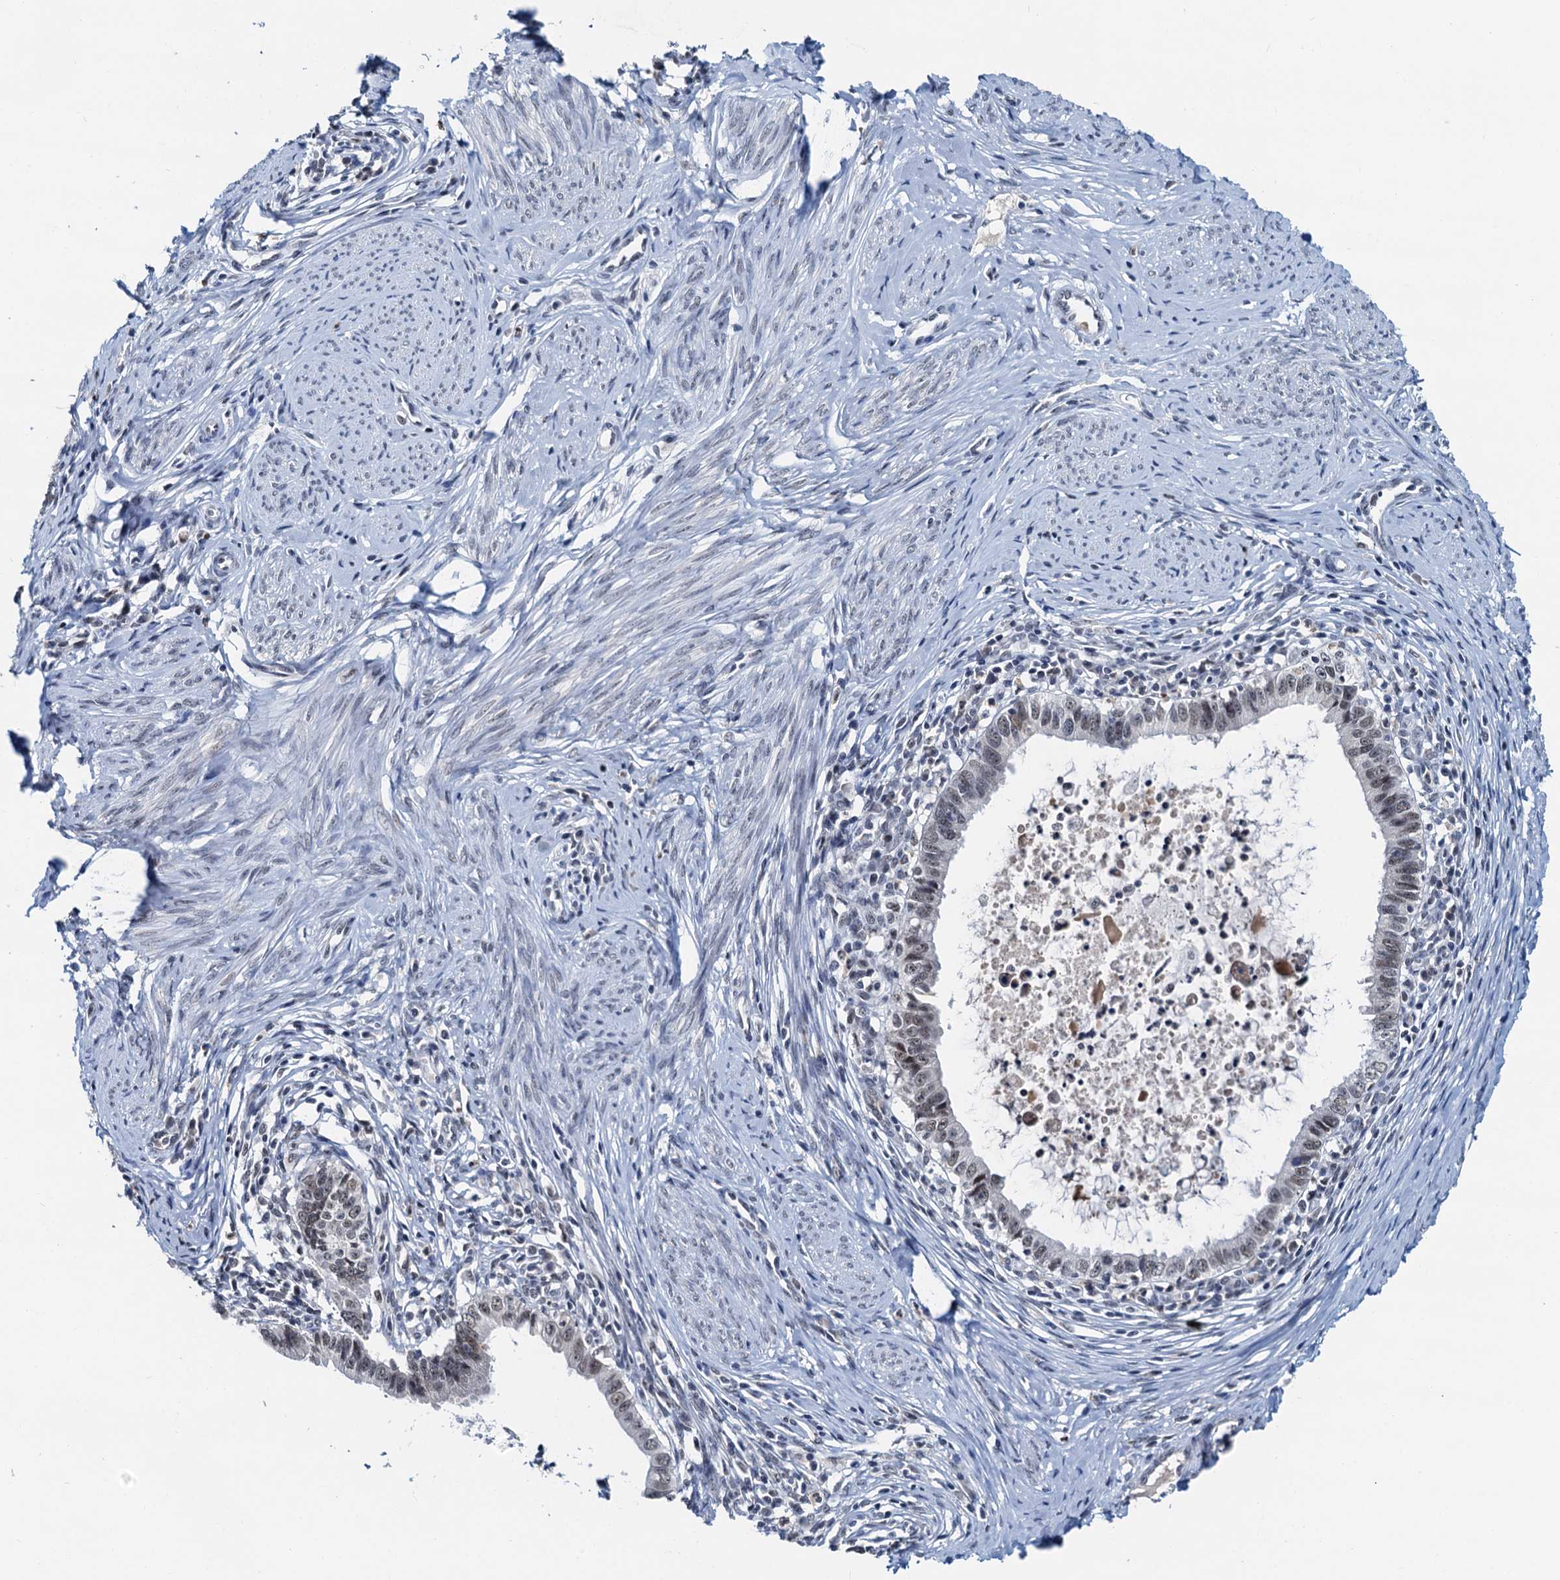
{"staining": {"intensity": "weak", "quantity": ">75%", "location": "nuclear"}, "tissue": "cervical cancer", "cell_type": "Tumor cells", "image_type": "cancer", "snomed": [{"axis": "morphology", "description": "Adenocarcinoma, NOS"}, {"axis": "topography", "description": "Cervix"}], "caption": "Protein staining by IHC displays weak nuclear staining in approximately >75% of tumor cells in cervical cancer (adenocarcinoma).", "gene": "SNRPD1", "patient": {"sex": "female", "age": 36}}